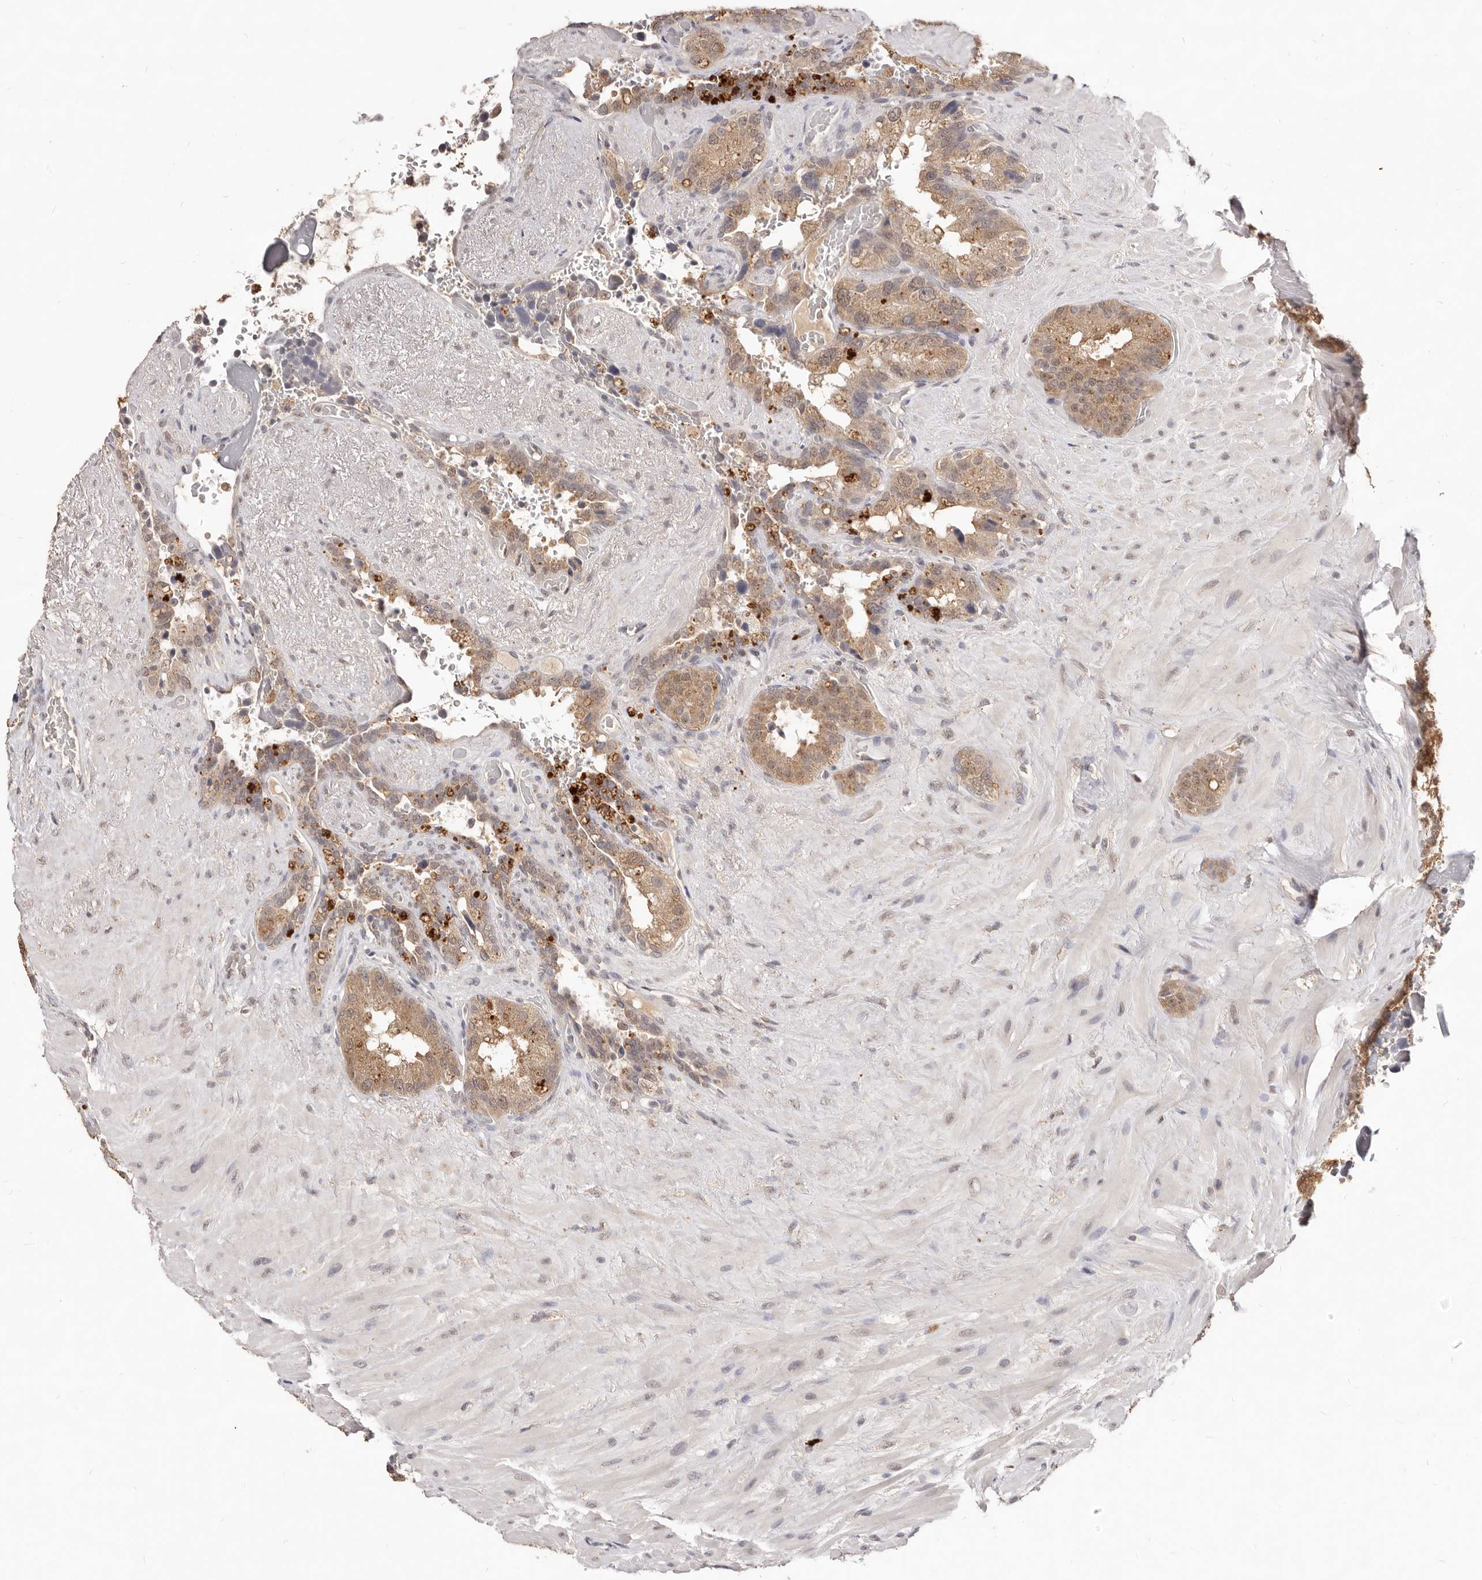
{"staining": {"intensity": "moderate", "quantity": ">75%", "location": "cytoplasmic/membranous"}, "tissue": "seminal vesicle", "cell_type": "Glandular cells", "image_type": "normal", "snomed": [{"axis": "morphology", "description": "Normal tissue, NOS"}, {"axis": "topography", "description": "Seminal veicle"}], "caption": "A micrograph showing moderate cytoplasmic/membranous staining in approximately >75% of glandular cells in normal seminal vesicle, as visualized by brown immunohistochemical staining.", "gene": "TSPAN13", "patient": {"sex": "male", "age": 80}}